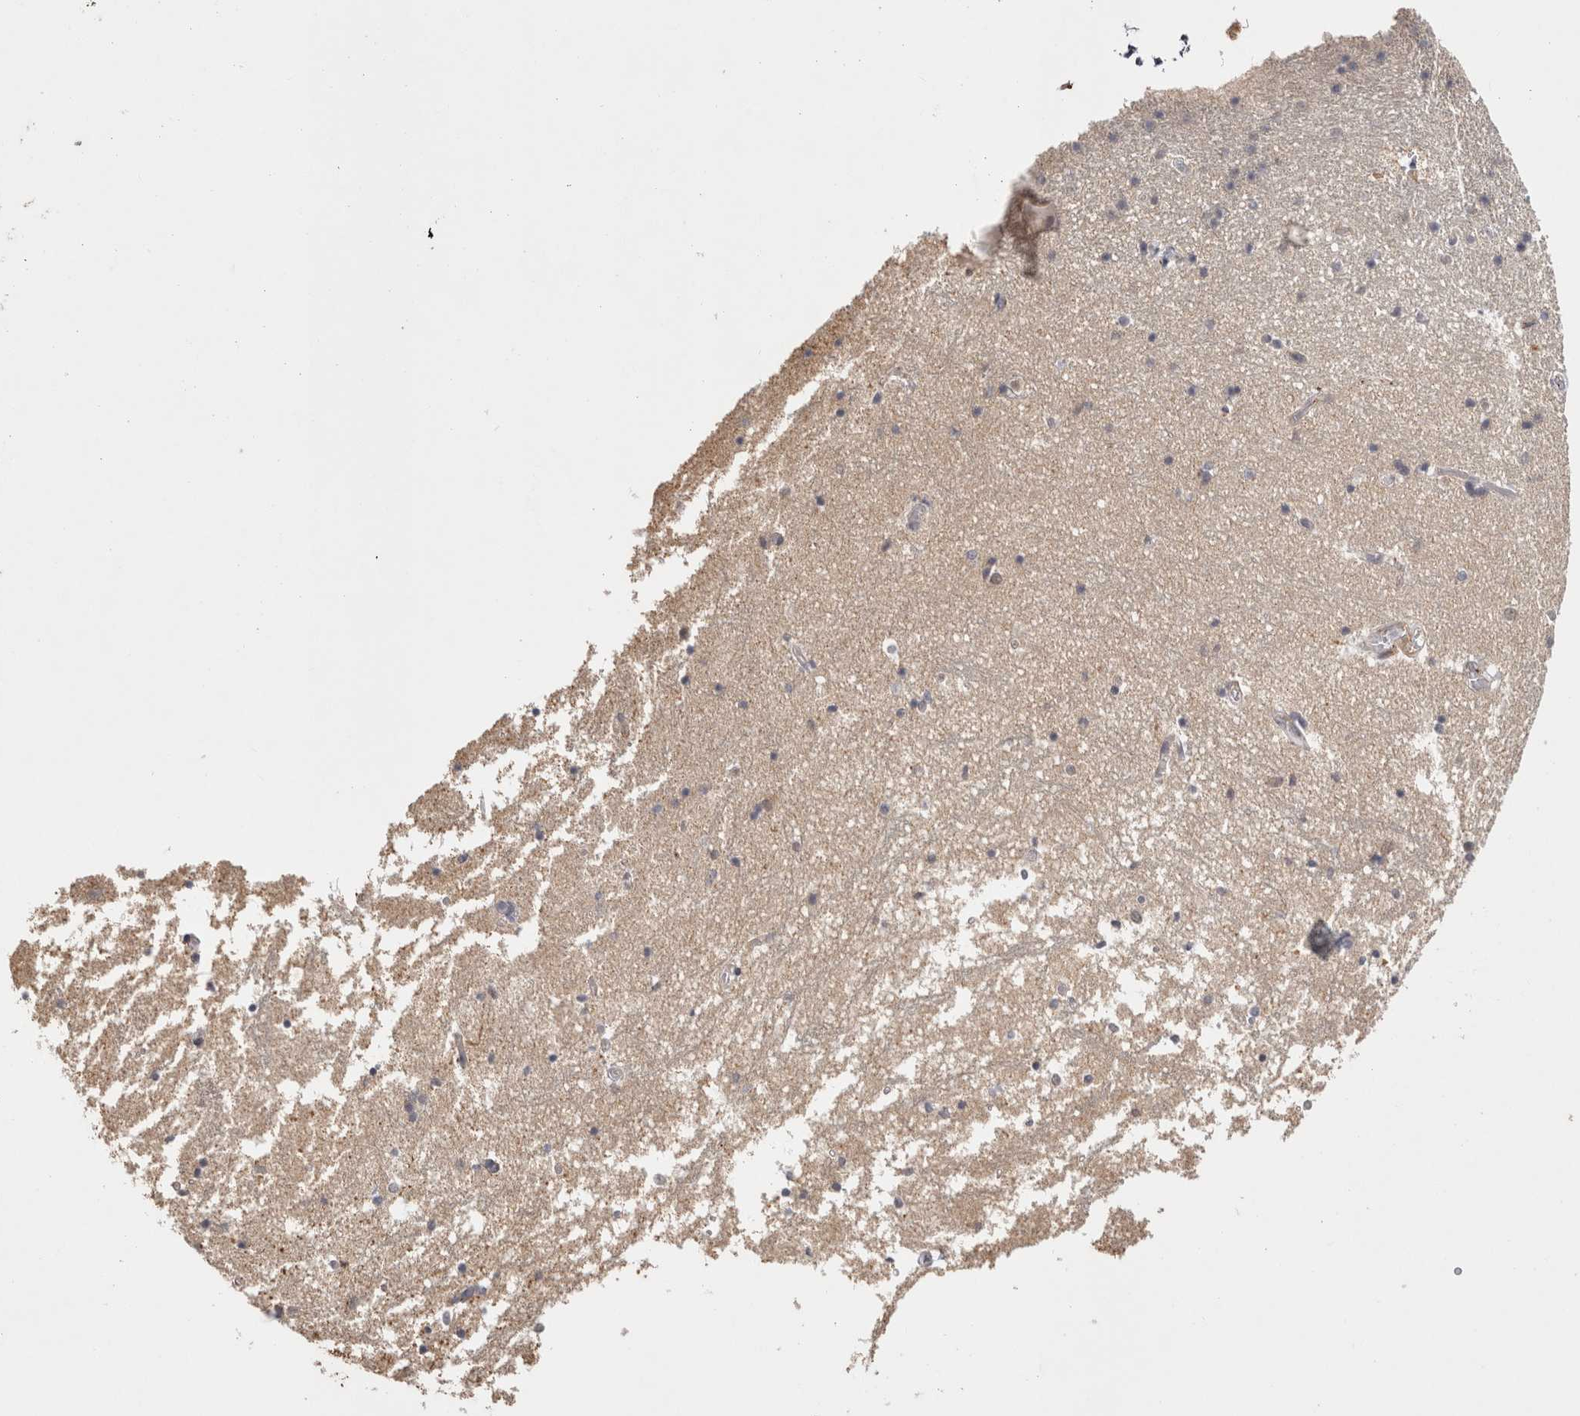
{"staining": {"intensity": "negative", "quantity": "none", "location": "none"}, "tissue": "hippocampus", "cell_type": "Glial cells", "image_type": "normal", "snomed": [{"axis": "morphology", "description": "Normal tissue, NOS"}, {"axis": "topography", "description": "Hippocampus"}], "caption": "Glial cells are negative for protein expression in benign human hippocampus. (DAB immunohistochemistry (IHC), high magnification).", "gene": "ZNF318", "patient": {"sex": "male", "age": 45}}